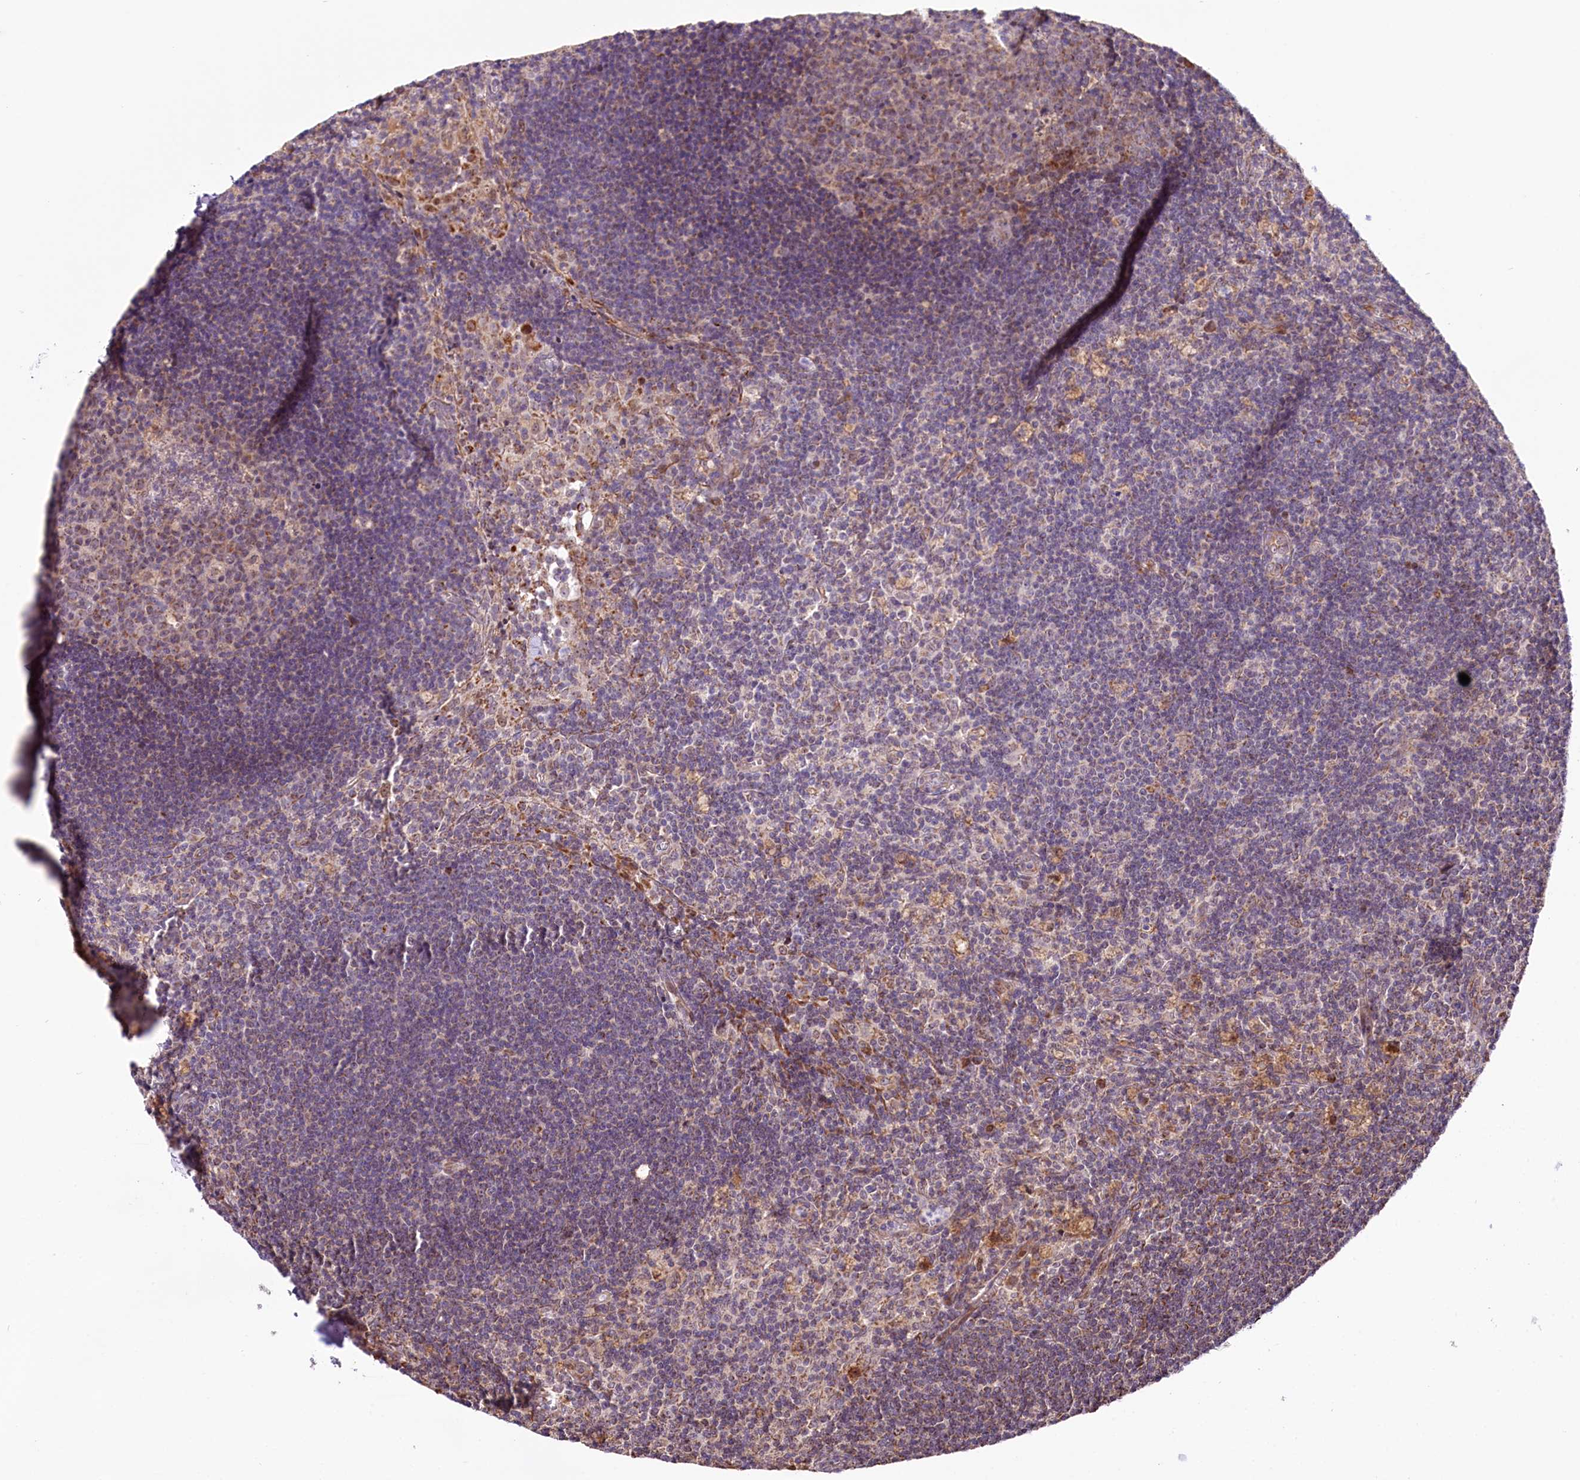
{"staining": {"intensity": "moderate", "quantity": "25%-75%", "location": "cytoplasmic/membranous"}, "tissue": "lymph node", "cell_type": "Germinal center cells", "image_type": "normal", "snomed": [{"axis": "morphology", "description": "Normal tissue, NOS"}, {"axis": "topography", "description": "Lymph node"}], "caption": "The photomicrograph demonstrates a brown stain indicating the presence of a protein in the cytoplasmic/membranous of germinal center cells in lymph node.", "gene": "ST7", "patient": {"sex": "male", "age": 69}}